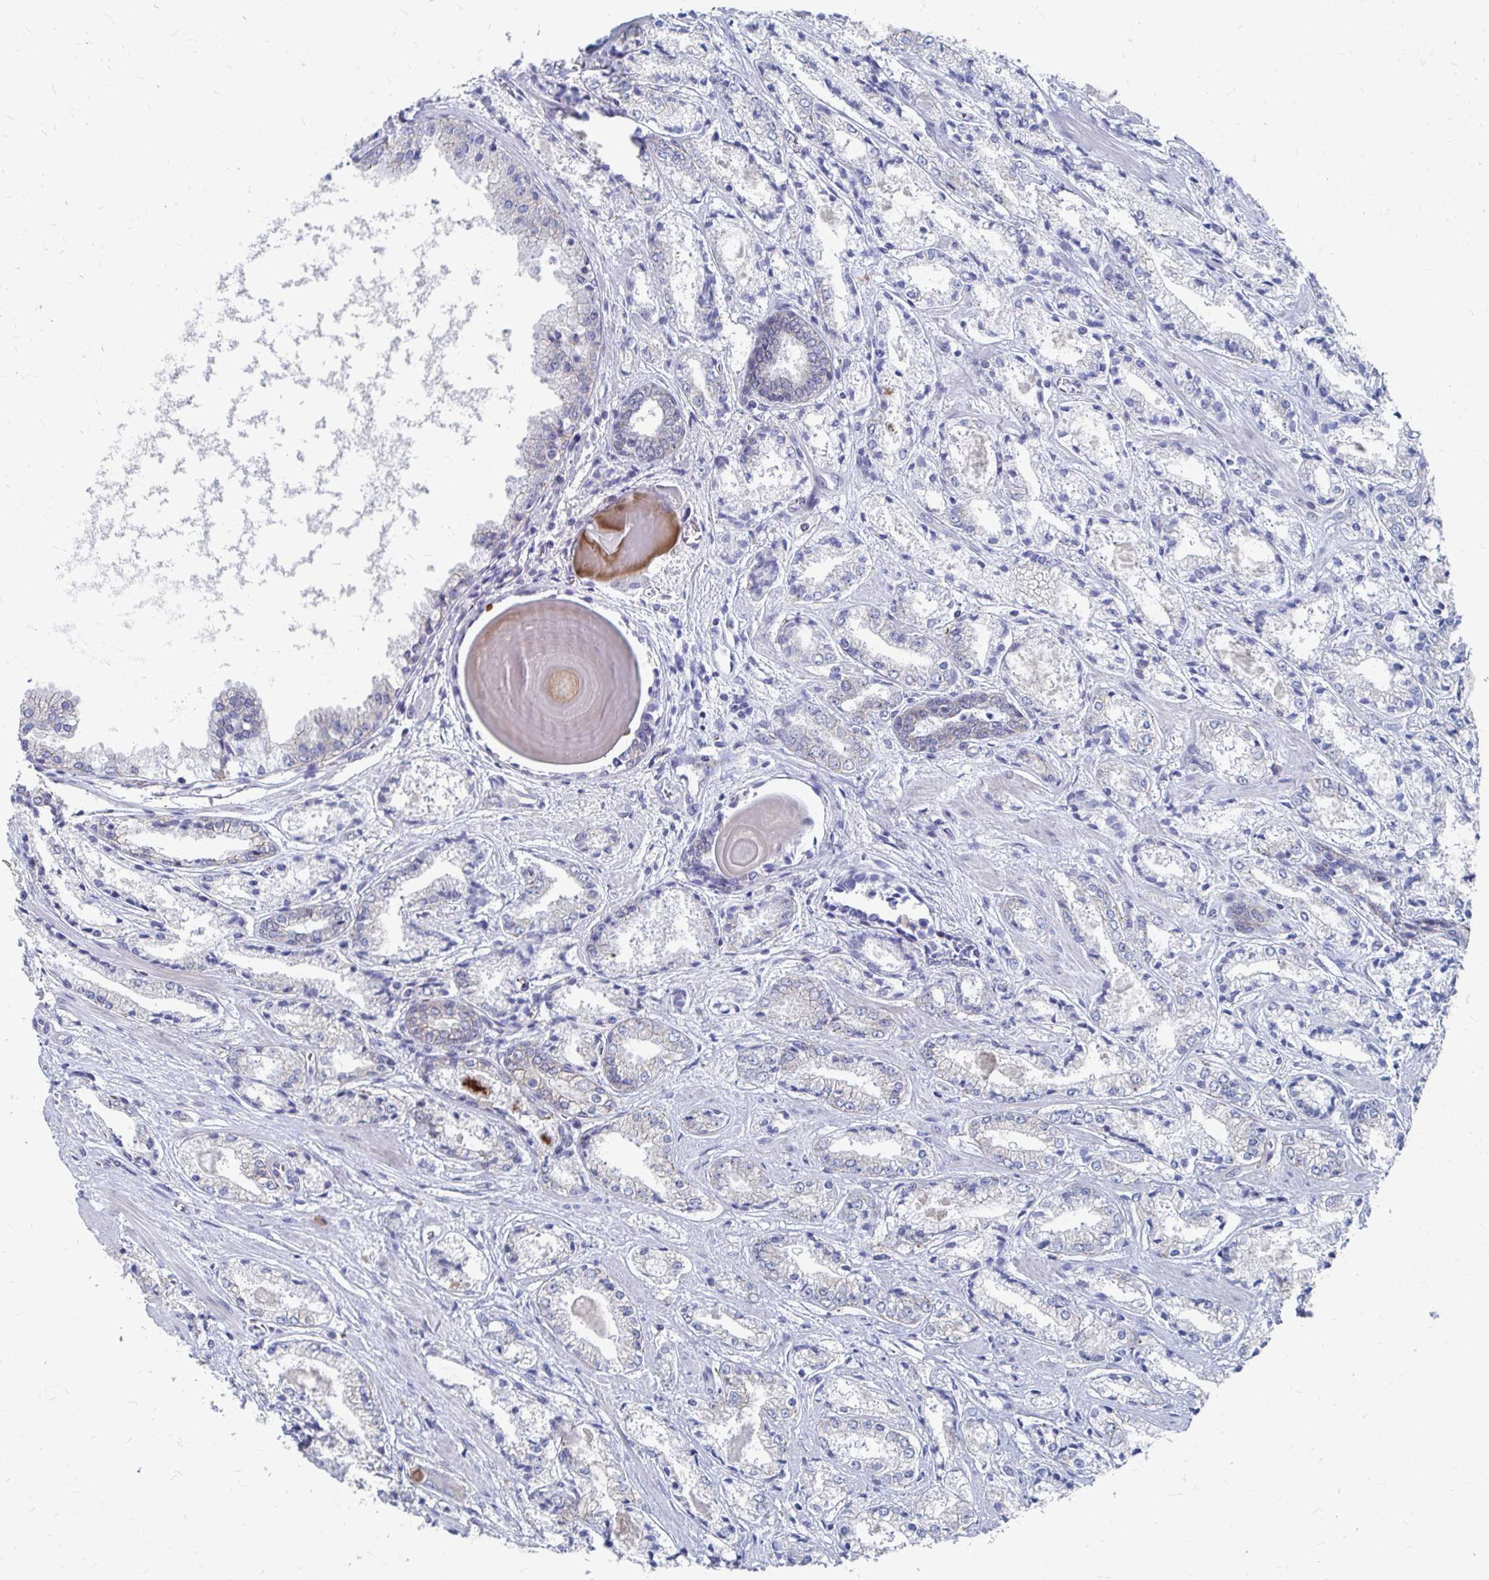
{"staining": {"intensity": "weak", "quantity": "<25%", "location": "cytoplasmic/membranous"}, "tissue": "prostate cancer", "cell_type": "Tumor cells", "image_type": "cancer", "snomed": [{"axis": "morphology", "description": "Adenocarcinoma, High grade"}, {"axis": "topography", "description": "Prostate"}], "caption": "Photomicrograph shows no protein expression in tumor cells of high-grade adenocarcinoma (prostate) tissue.", "gene": "PLEKHG7", "patient": {"sex": "male", "age": 64}}